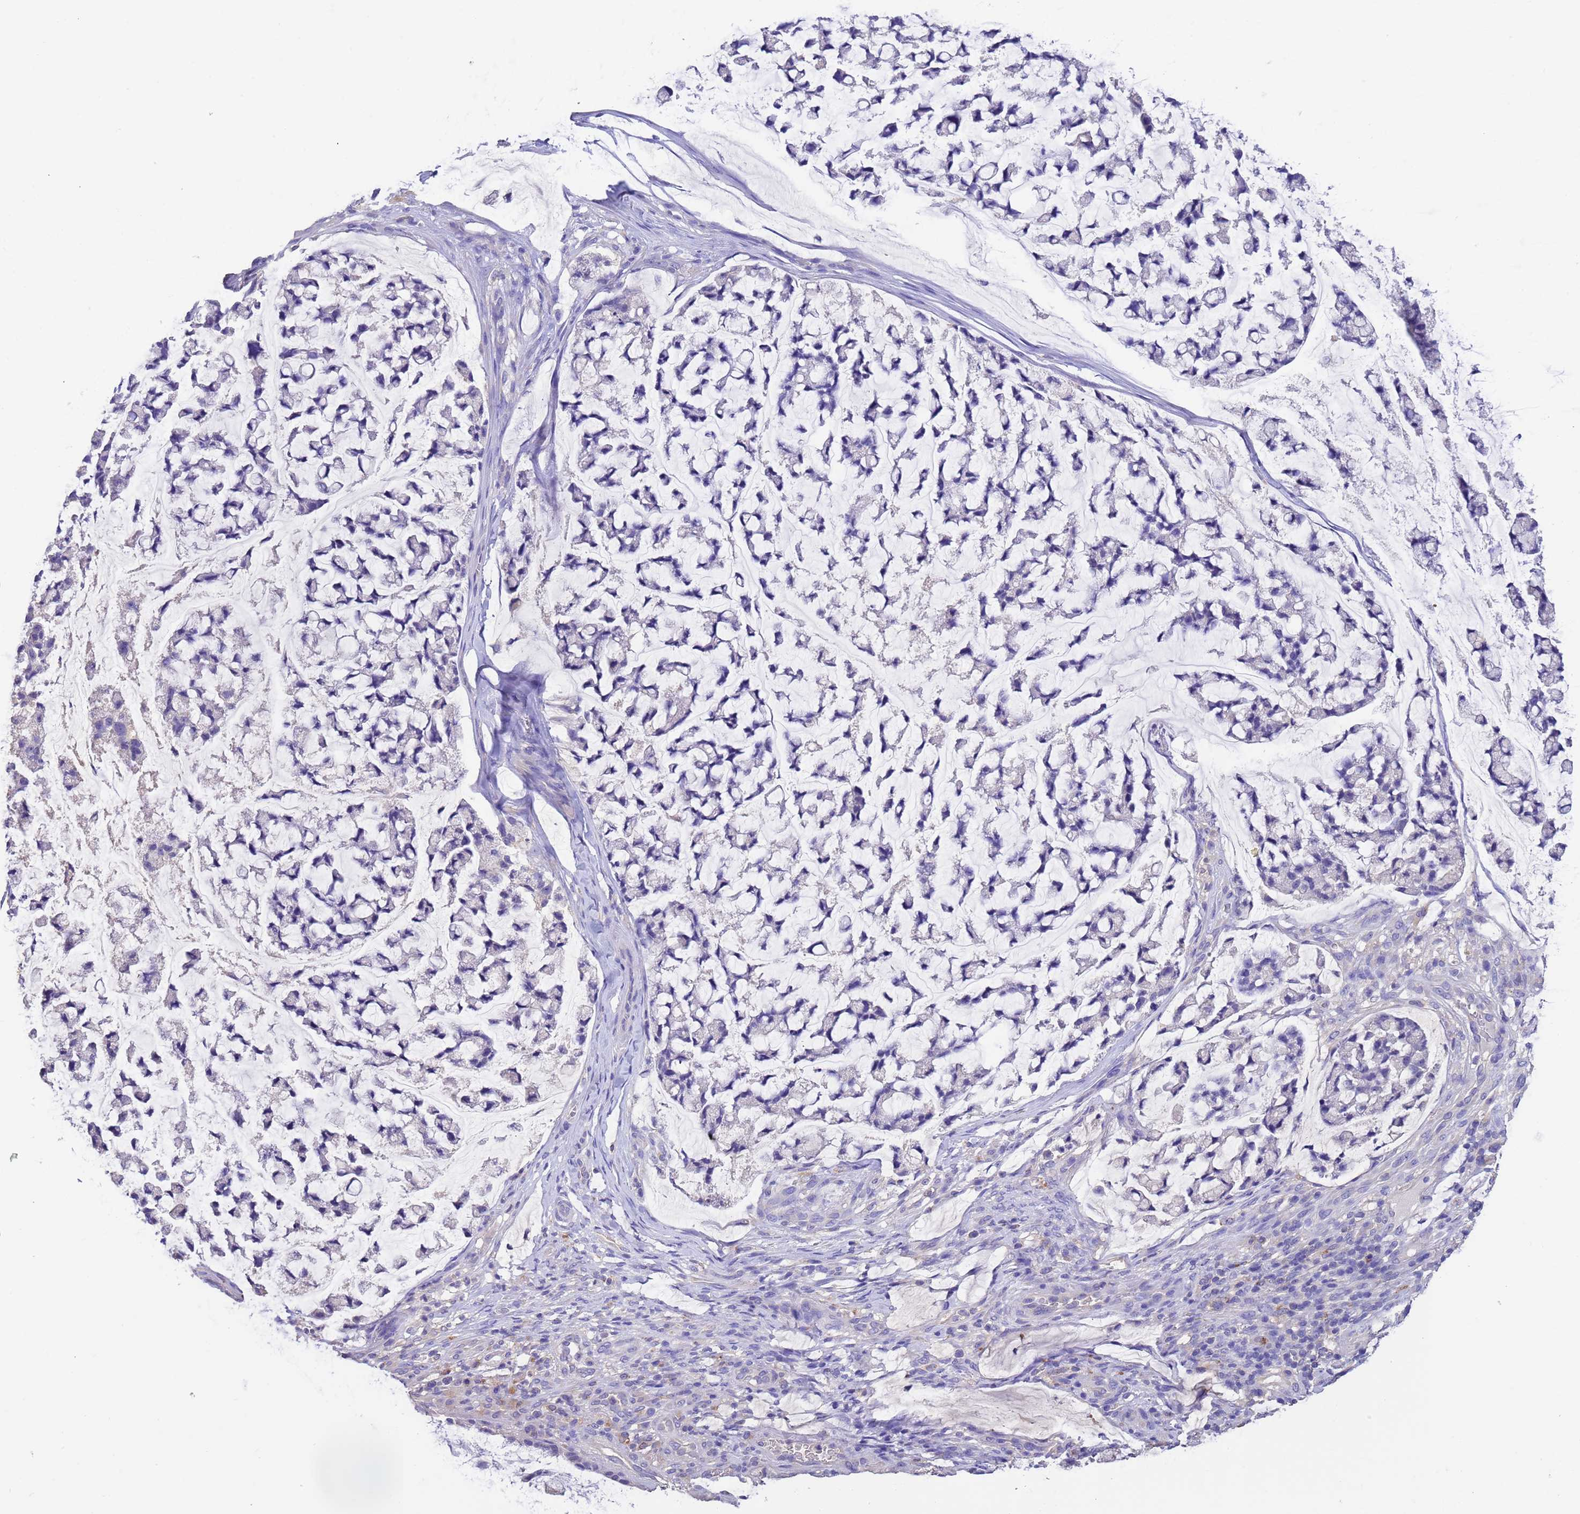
{"staining": {"intensity": "negative", "quantity": "none", "location": "none"}, "tissue": "stomach cancer", "cell_type": "Tumor cells", "image_type": "cancer", "snomed": [{"axis": "morphology", "description": "Adenocarcinoma, NOS"}, {"axis": "topography", "description": "Stomach, lower"}], "caption": "The photomicrograph displays no significant positivity in tumor cells of adenocarcinoma (stomach).", "gene": "SRL", "patient": {"sex": "male", "age": 67}}